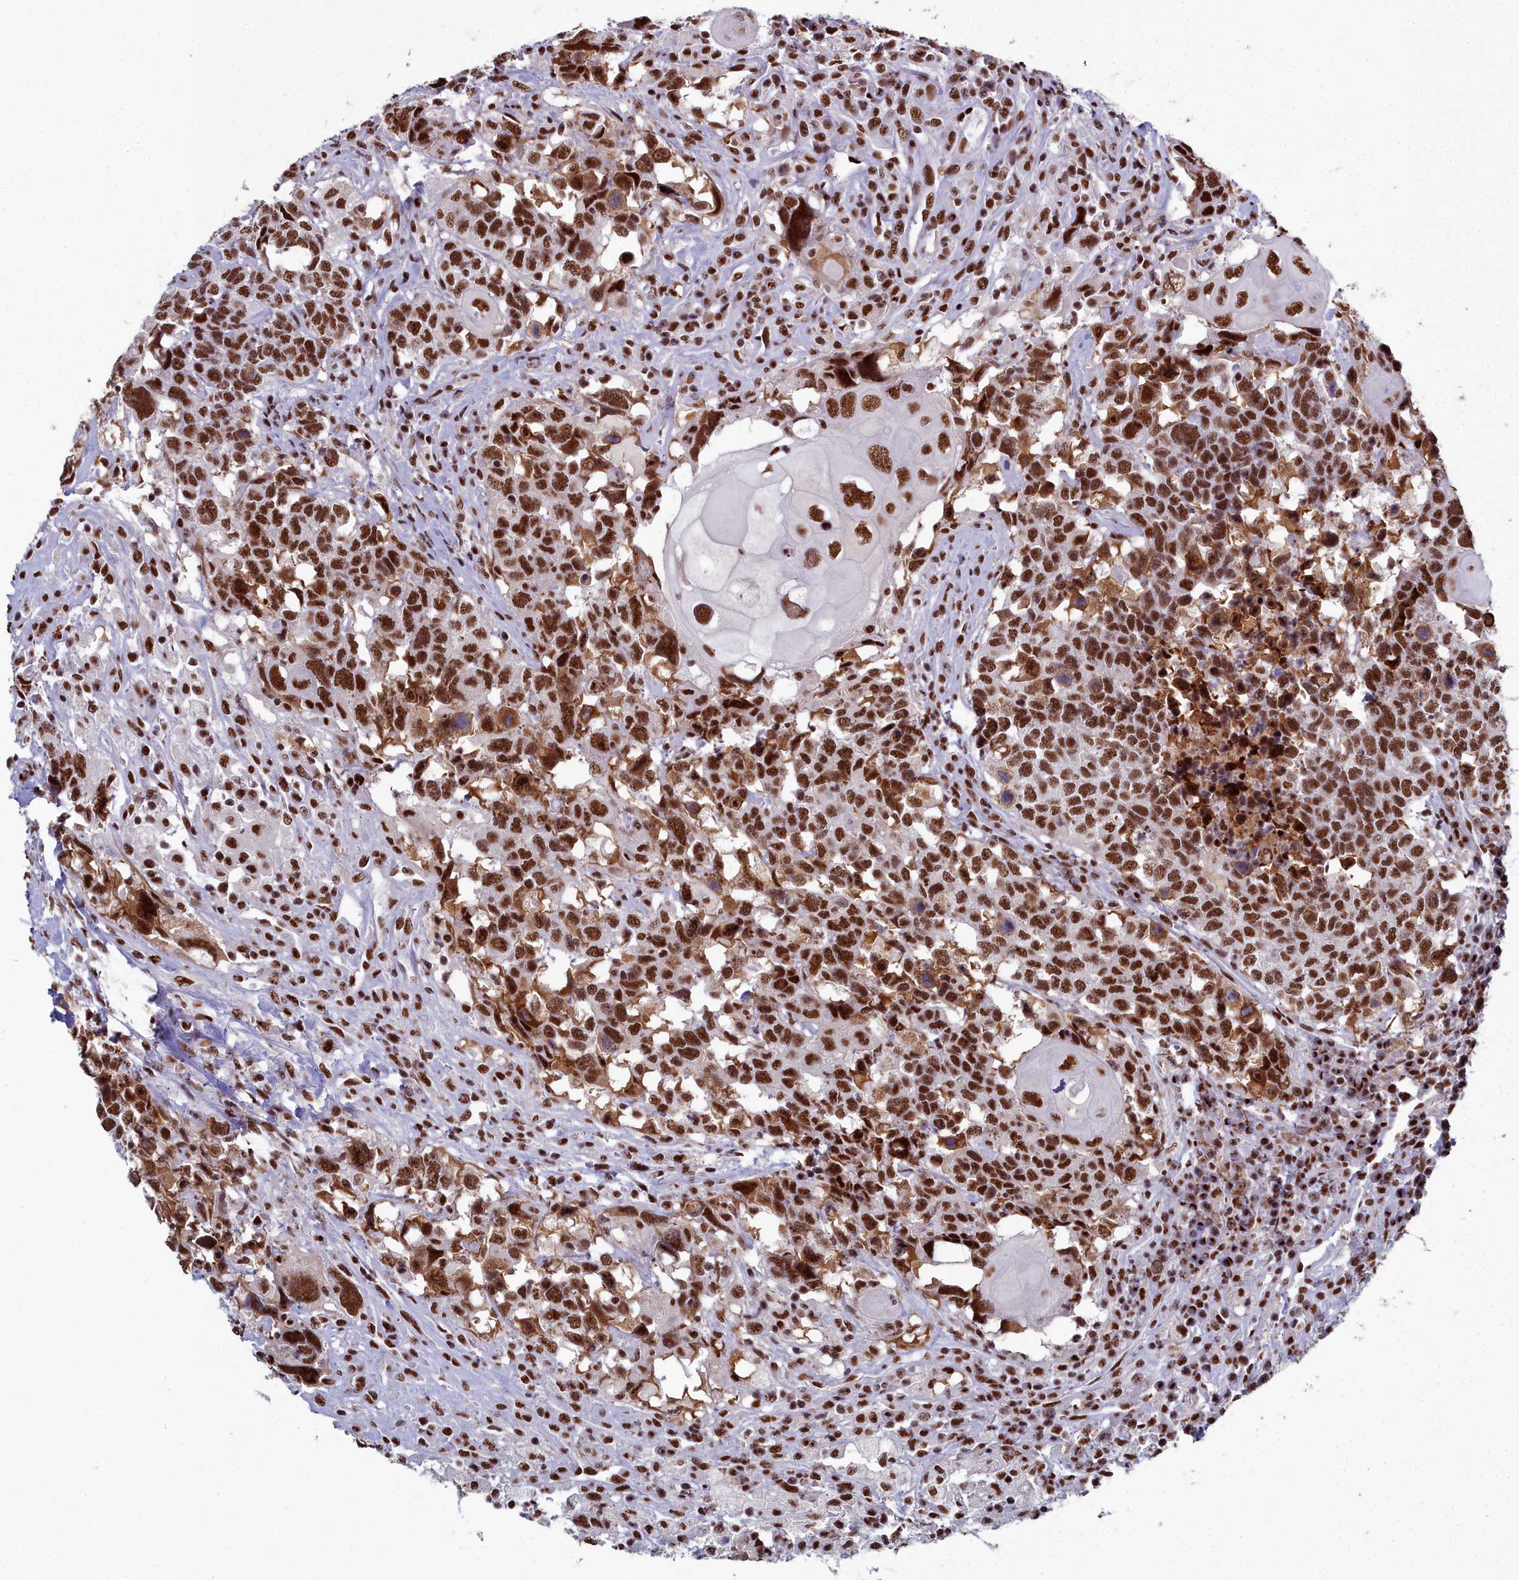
{"staining": {"intensity": "strong", "quantity": ">75%", "location": "nuclear"}, "tissue": "head and neck cancer", "cell_type": "Tumor cells", "image_type": "cancer", "snomed": [{"axis": "morphology", "description": "Squamous cell carcinoma, NOS"}, {"axis": "topography", "description": "Head-Neck"}], "caption": "Immunohistochemical staining of head and neck cancer exhibits high levels of strong nuclear protein expression in approximately >75% of tumor cells.", "gene": "SF3B3", "patient": {"sex": "male", "age": 66}}